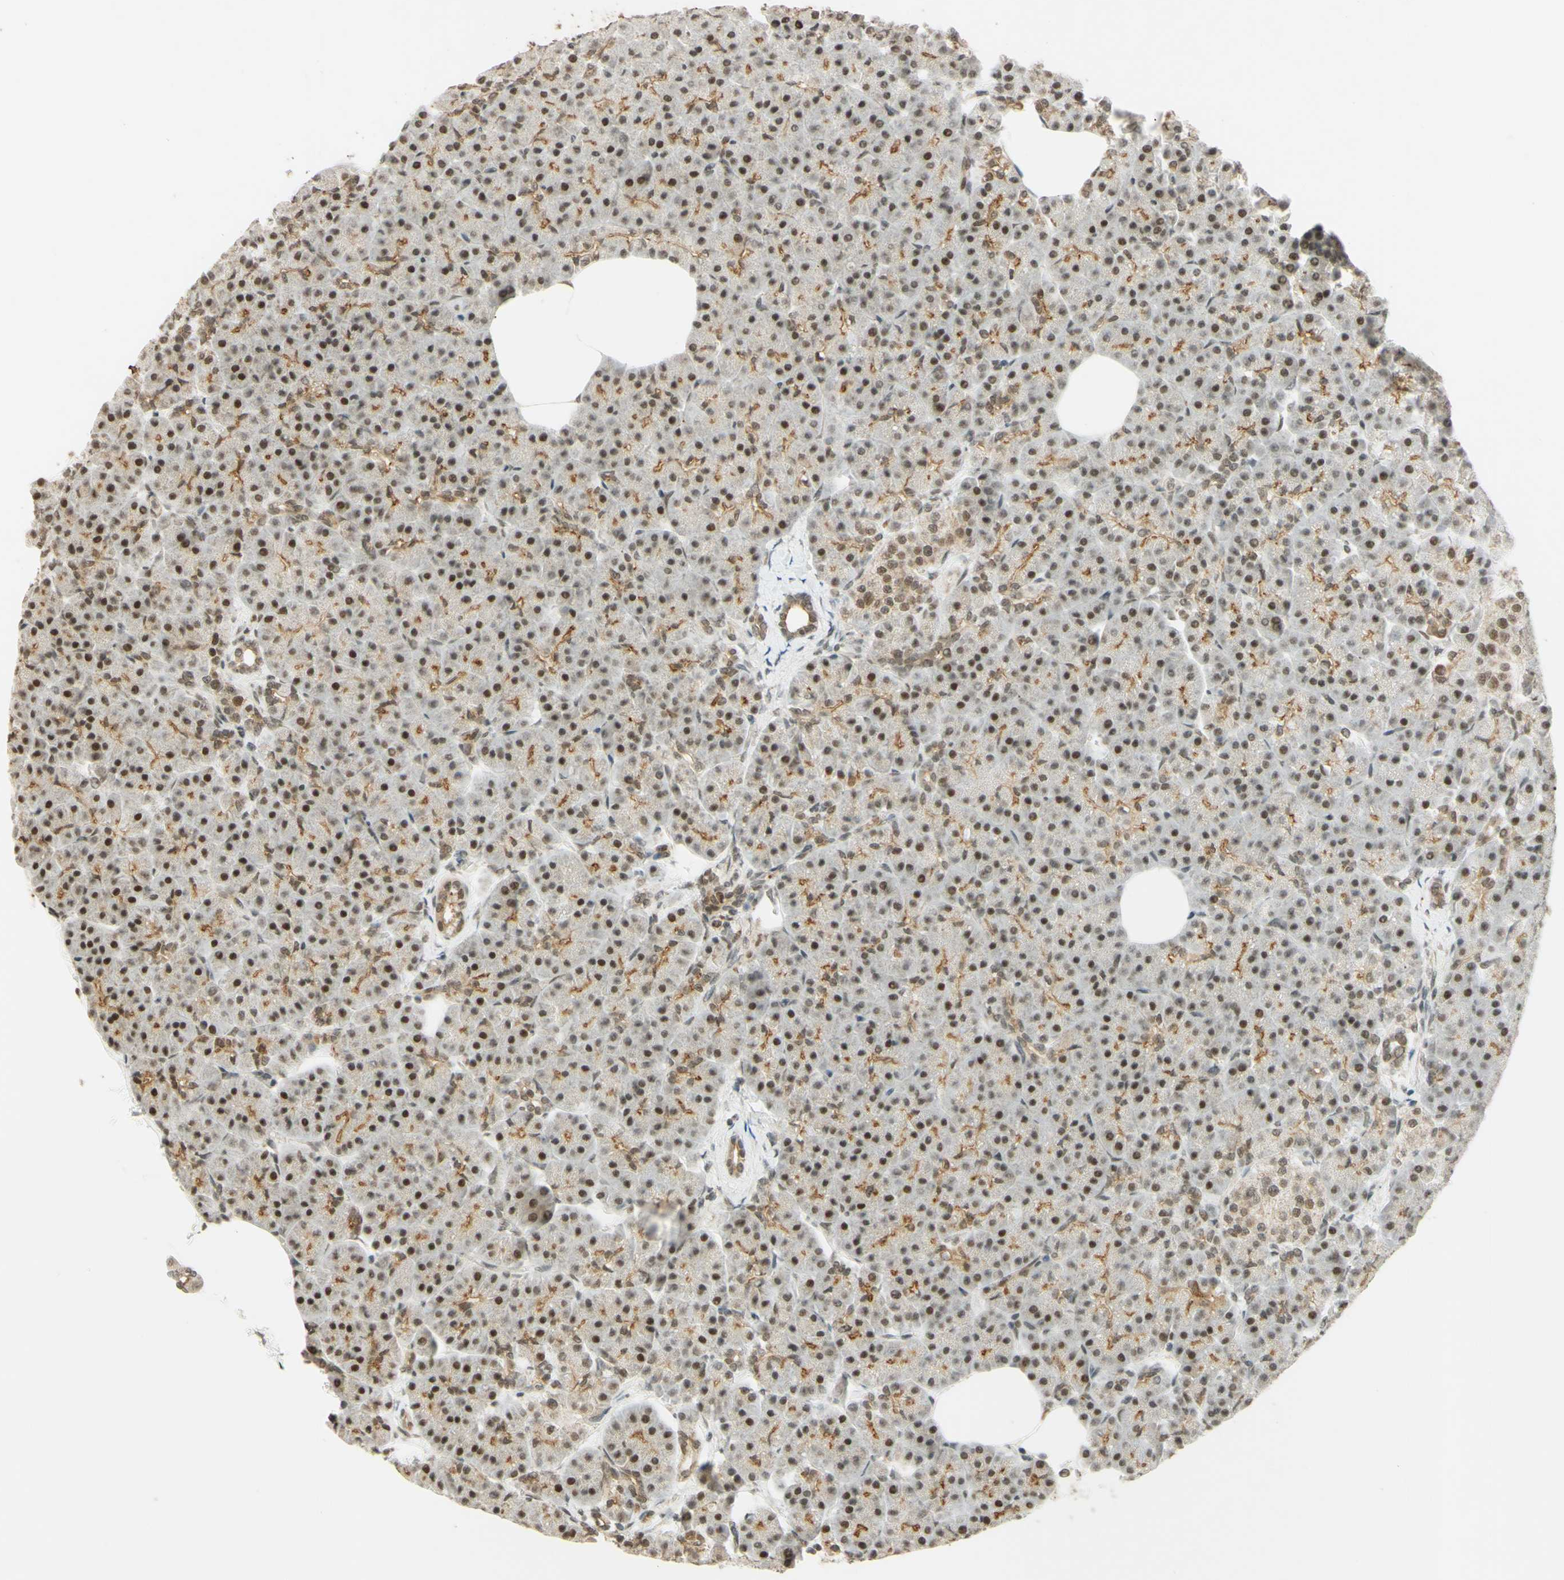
{"staining": {"intensity": "moderate", "quantity": "25%-75%", "location": "cytoplasmic/membranous,nuclear"}, "tissue": "pancreas", "cell_type": "Exocrine glandular cells", "image_type": "normal", "snomed": [{"axis": "morphology", "description": "Normal tissue, NOS"}, {"axis": "topography", "description": "Pancreas"}], "caption": "Immunohistochemistry of unremarkable pancreas reveals medium levels of moderate cytoplasmic/membranous,nuclear expression in approximately 25%-75% of exocrine glandular cells. (brown staining indicates protein expression, while blue staining denotes nuclei).", "gene": "SMARCB1", "patient": {"sex": "female", "age": 70}}